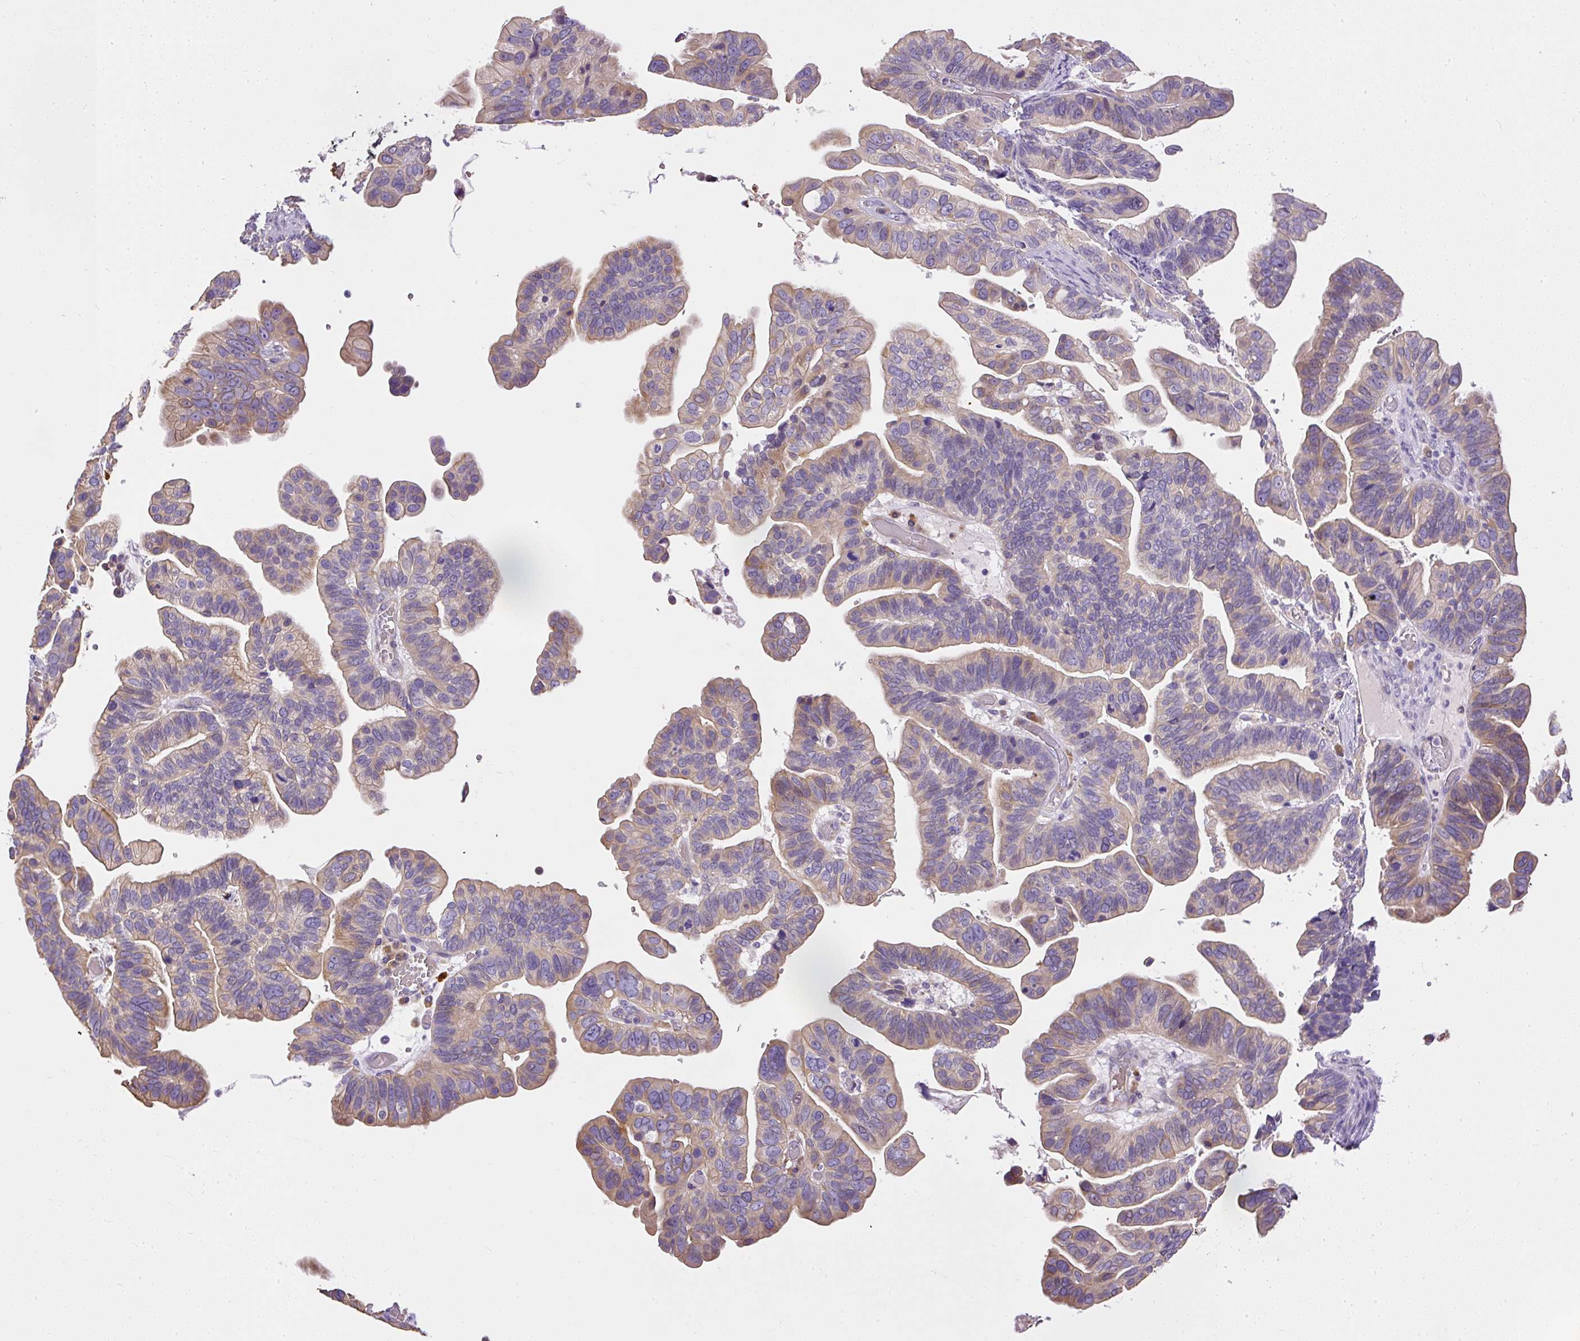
{"staining": {"intensity": "moderate", "quantity": "25%-75%", "location": "cytoplasmic/membranous"}, "tissue": "ovarian cancer", "cell_type": "Tumor cells", "image_type": "cancer", "snomed": [{"axis": "morphology", "description": "Cystadenocarcinoma, serous, NOS"}, {"axis": "topography", "description": "Ovary"}], "caption": "Immunohistochemical staining of ovarian cancer (serous cystadenocarcinoma) reveals moderate cytoplasmic/membranous protein expression in about 25%-75% of tumor cells.", "gene": "FAM149A", "patient": {"sex": "female", "age": 56}}